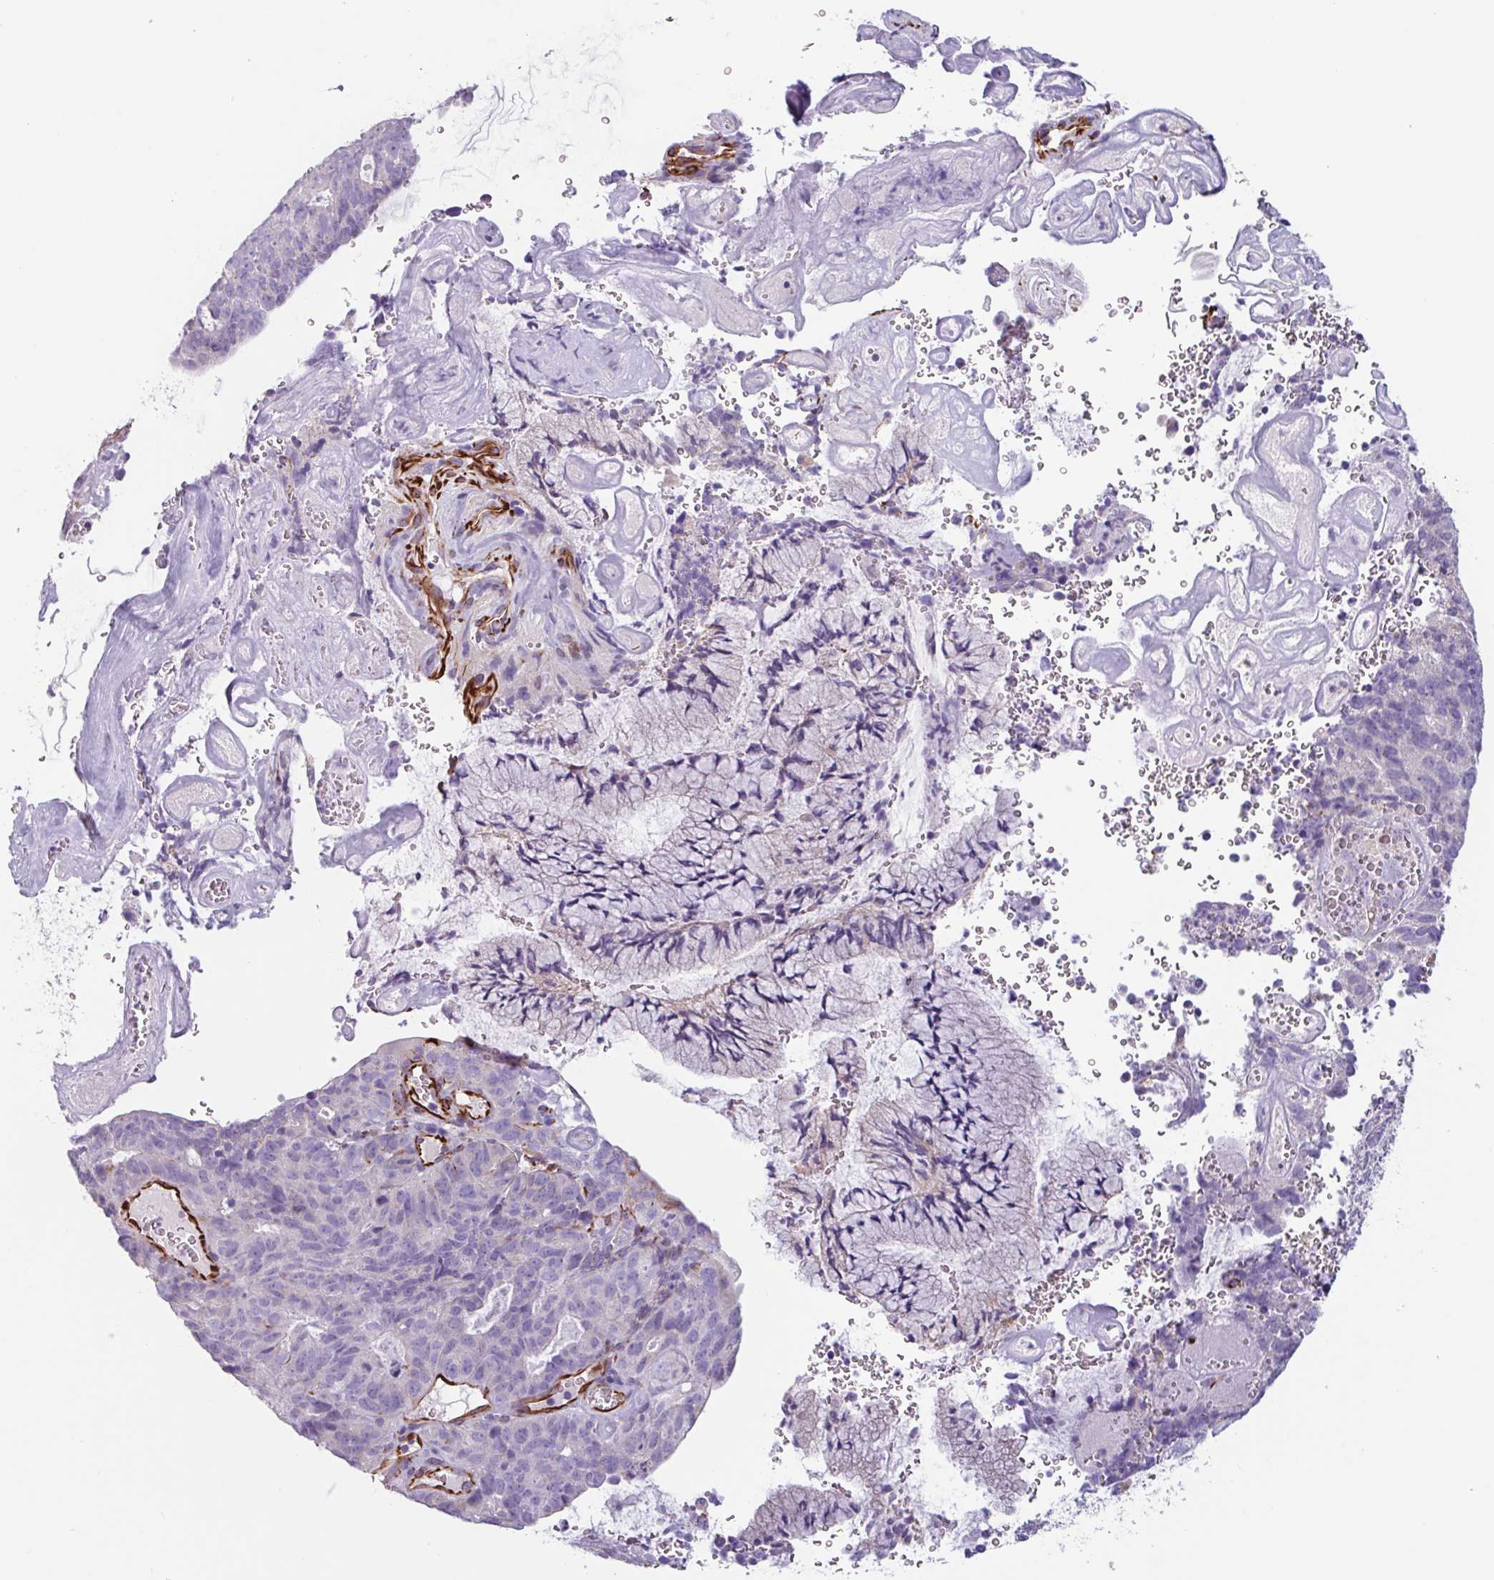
{"staining": {"intensity": "negative", "quantity": "none", "location": "none"}, "tissue": "cervical cancer", "cell_type": "Tumor cells", "image_type": "cancer", "snomed": [{"axis": "morphology", "description": "Adenocarcinoma, NOS"}, {"axis": "topography", "description": "Cervix"}], "caption": "Immunohistochemistry (IHC) histopathology image of human adenocarcinoma (cervical) stained for a protein (brown), which reveals no expression in tumor cells.", "gene": "BTD", "patient": {"sex": "female", "age": 38}}